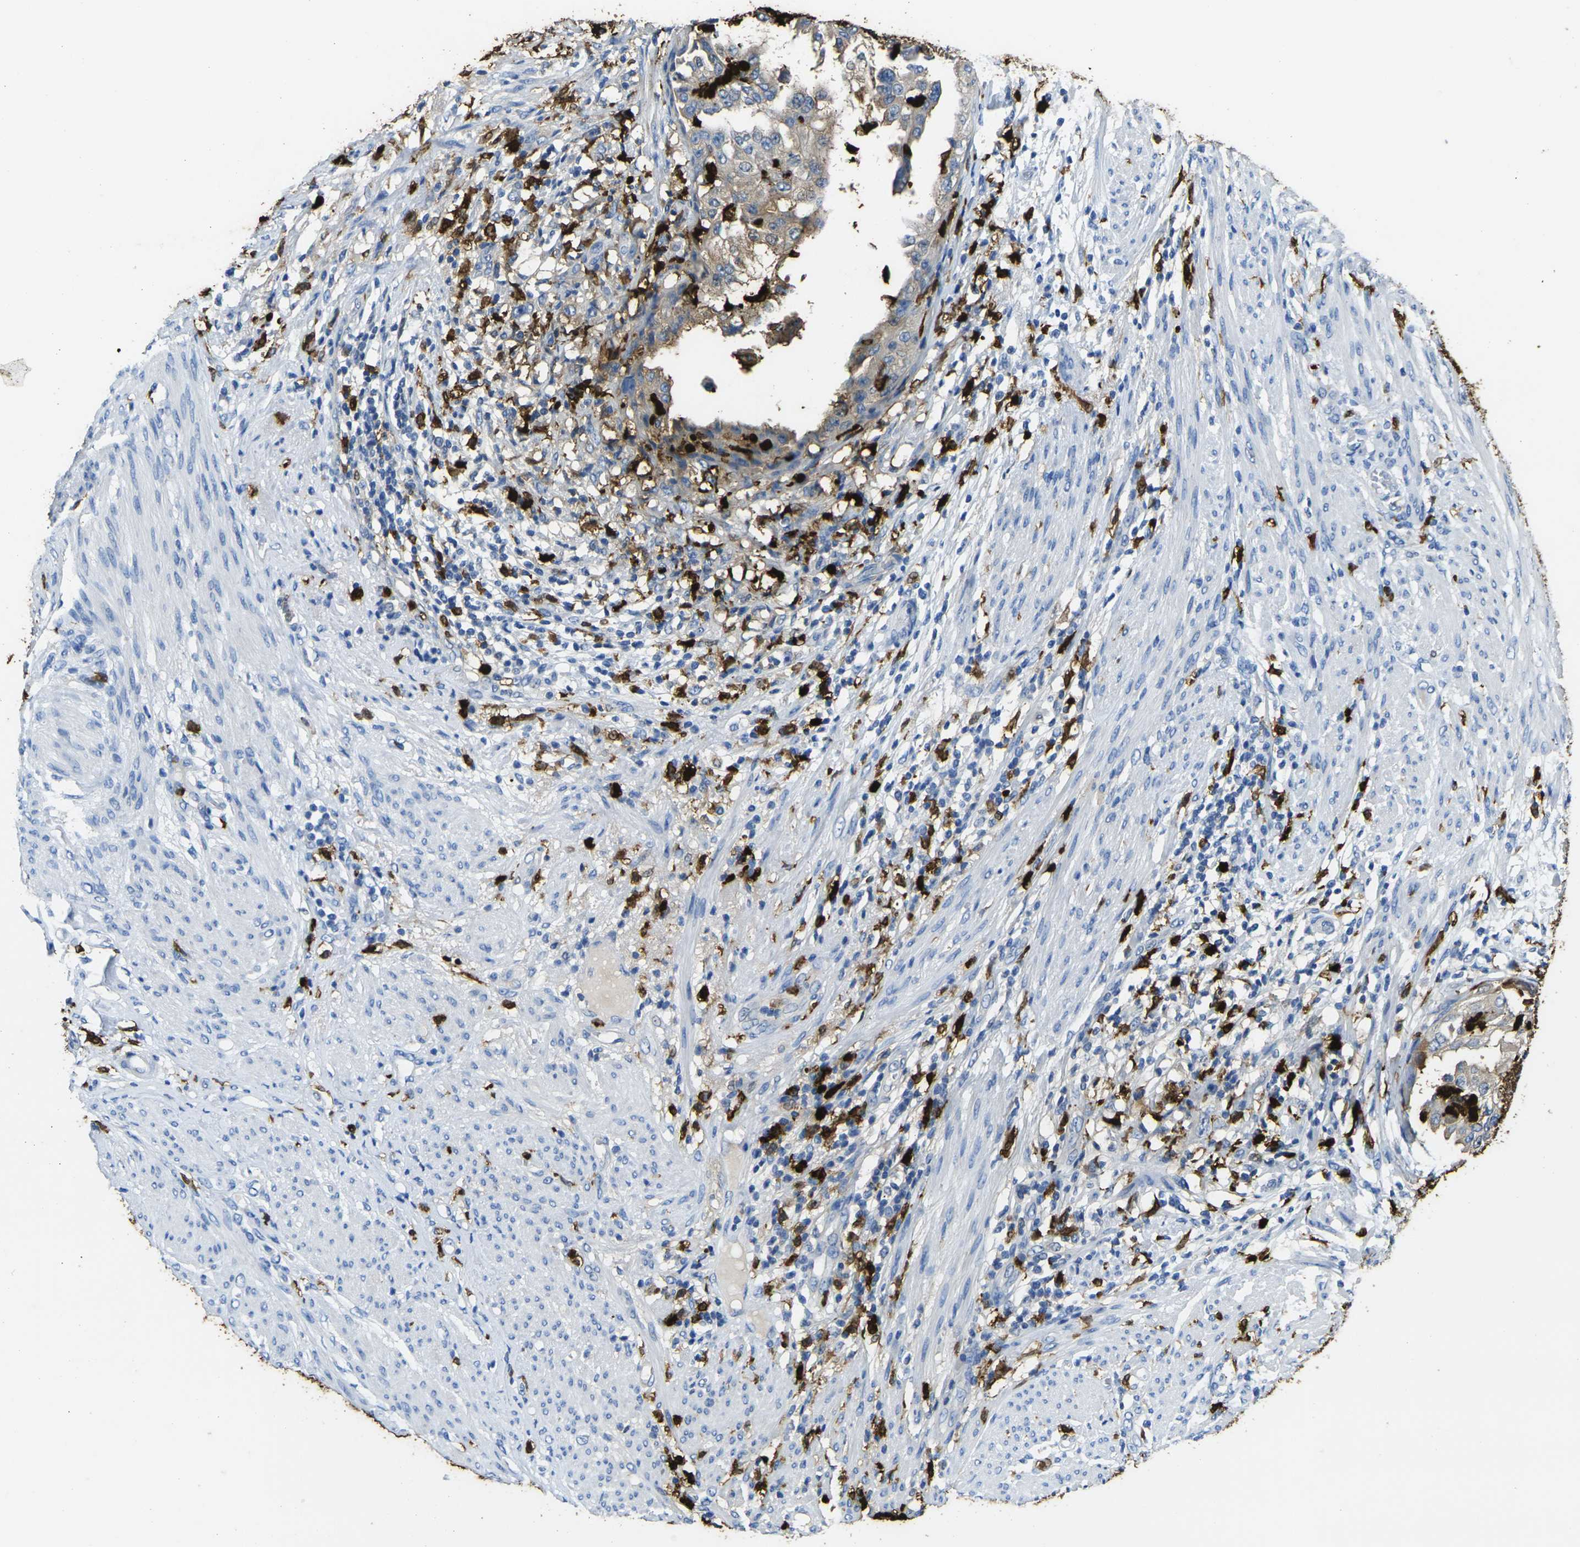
{"staining": {"intensity": "moderate", "quantity": ">75%", "location": "cytoplasmic/membranous"}, "tissue": "endometrial cancer", "cell_type": "Tumor cells", "image_type": "cancer", "snomed": [{"axis": "morphology", "description": "Adenocarcinoma, NOS"}, {"axis": "topography", "description": "Endometrium"}], "caption": "This is an image of IHC staining of endometrial adenocarcinoma, which shows moderate expression in the cytoplasmic/membranous of tumor cells.", "gene": "S100A9", "patient": {"sex": "female", "age": 85}}